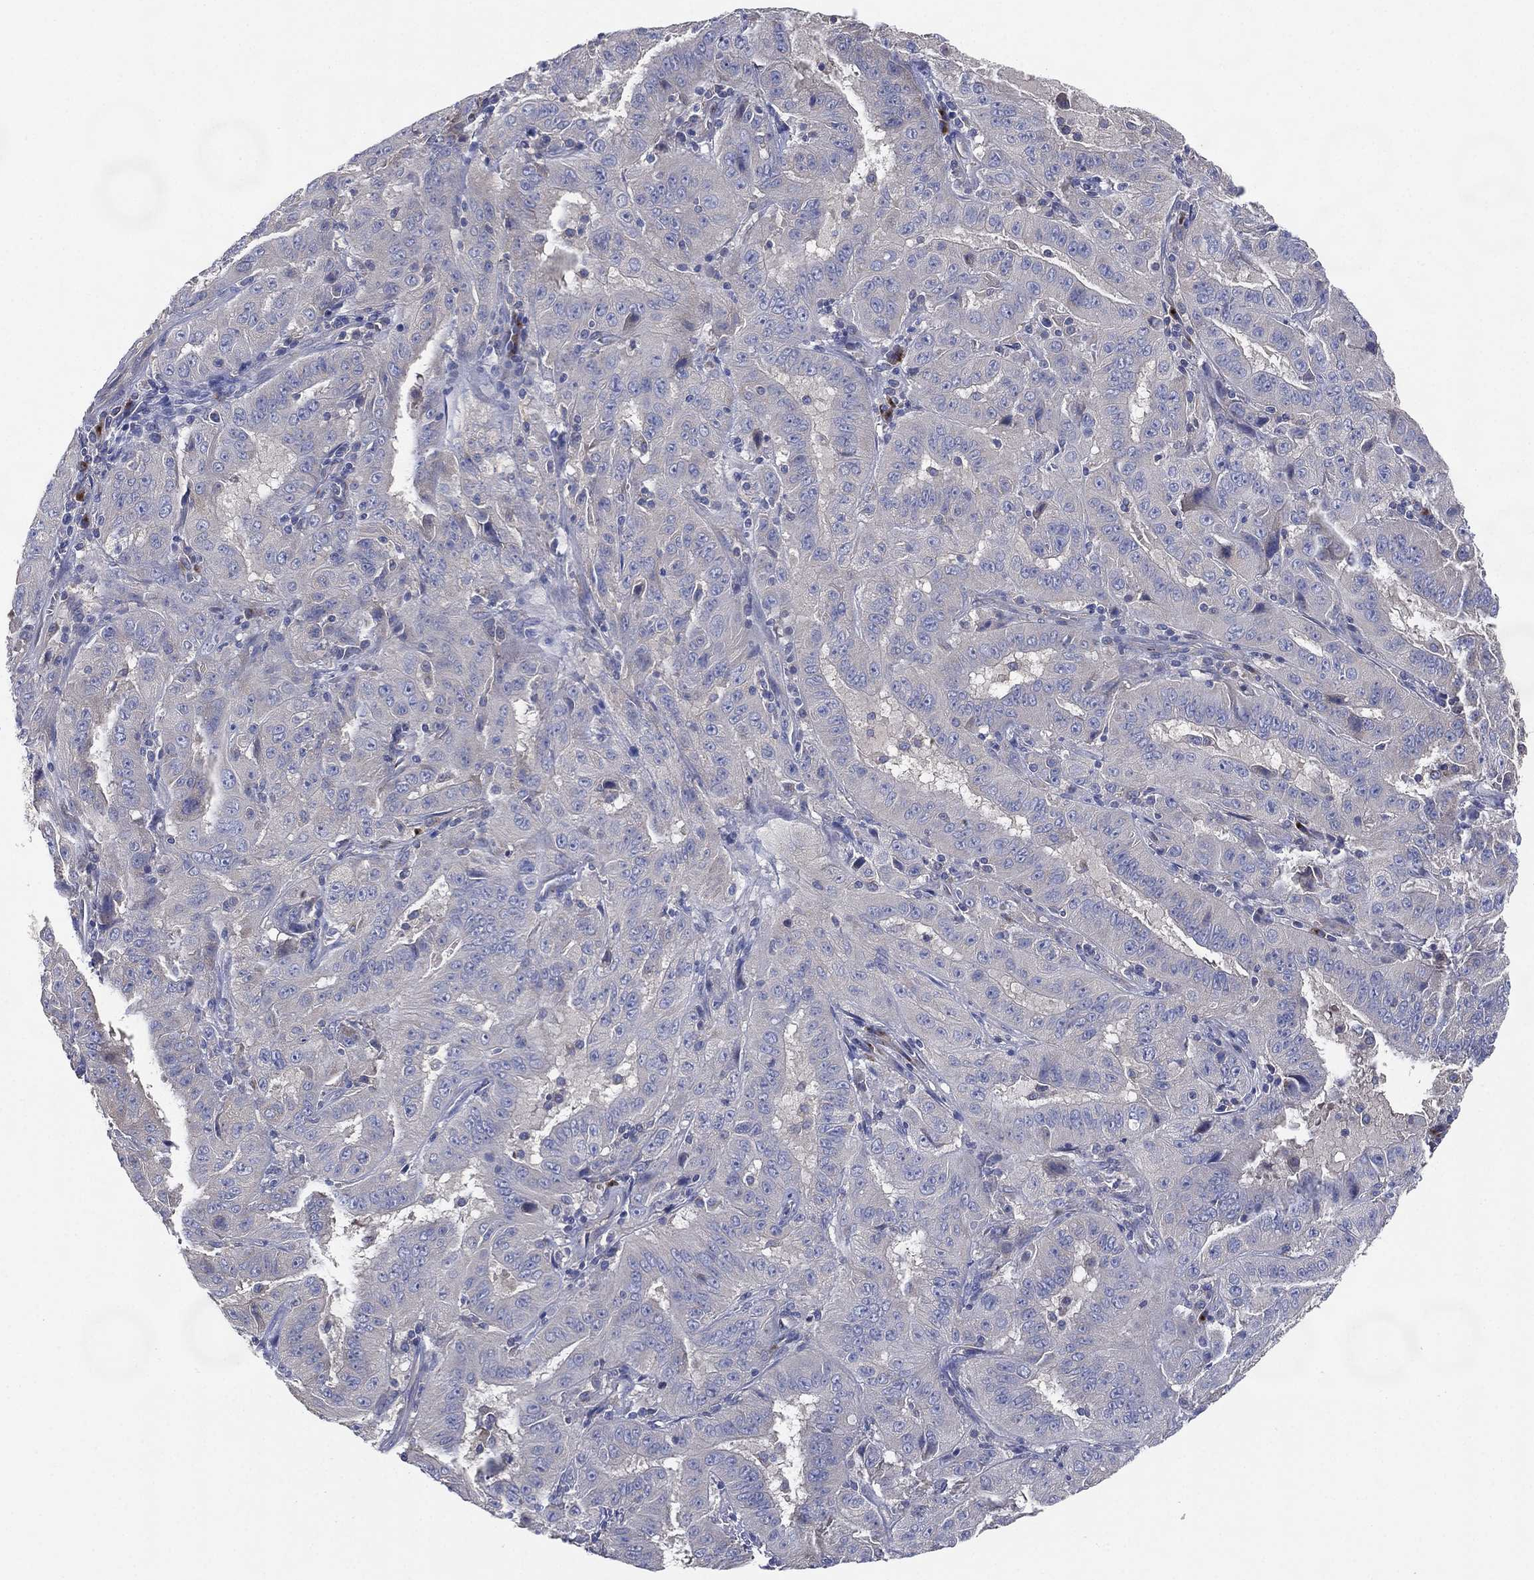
{"staining": {"intensity": "negative", "quantity": "none", "location": "none"}, "tissue": "pancreatic cancer", "cell_type": "Tumor cells", "image_type": "cancer", "snomed": [{"axis": "morphology", "description": "Adenocarcinoma, NOS"}, {"axis": "topography", "description": "Pancreas"}], "caption": "The micrograph demonstrates no significant staining in tumor cells of pancreatic cancer.", "gene": "ATP8A2", "patient": {"sex": "male", "age": 63}}